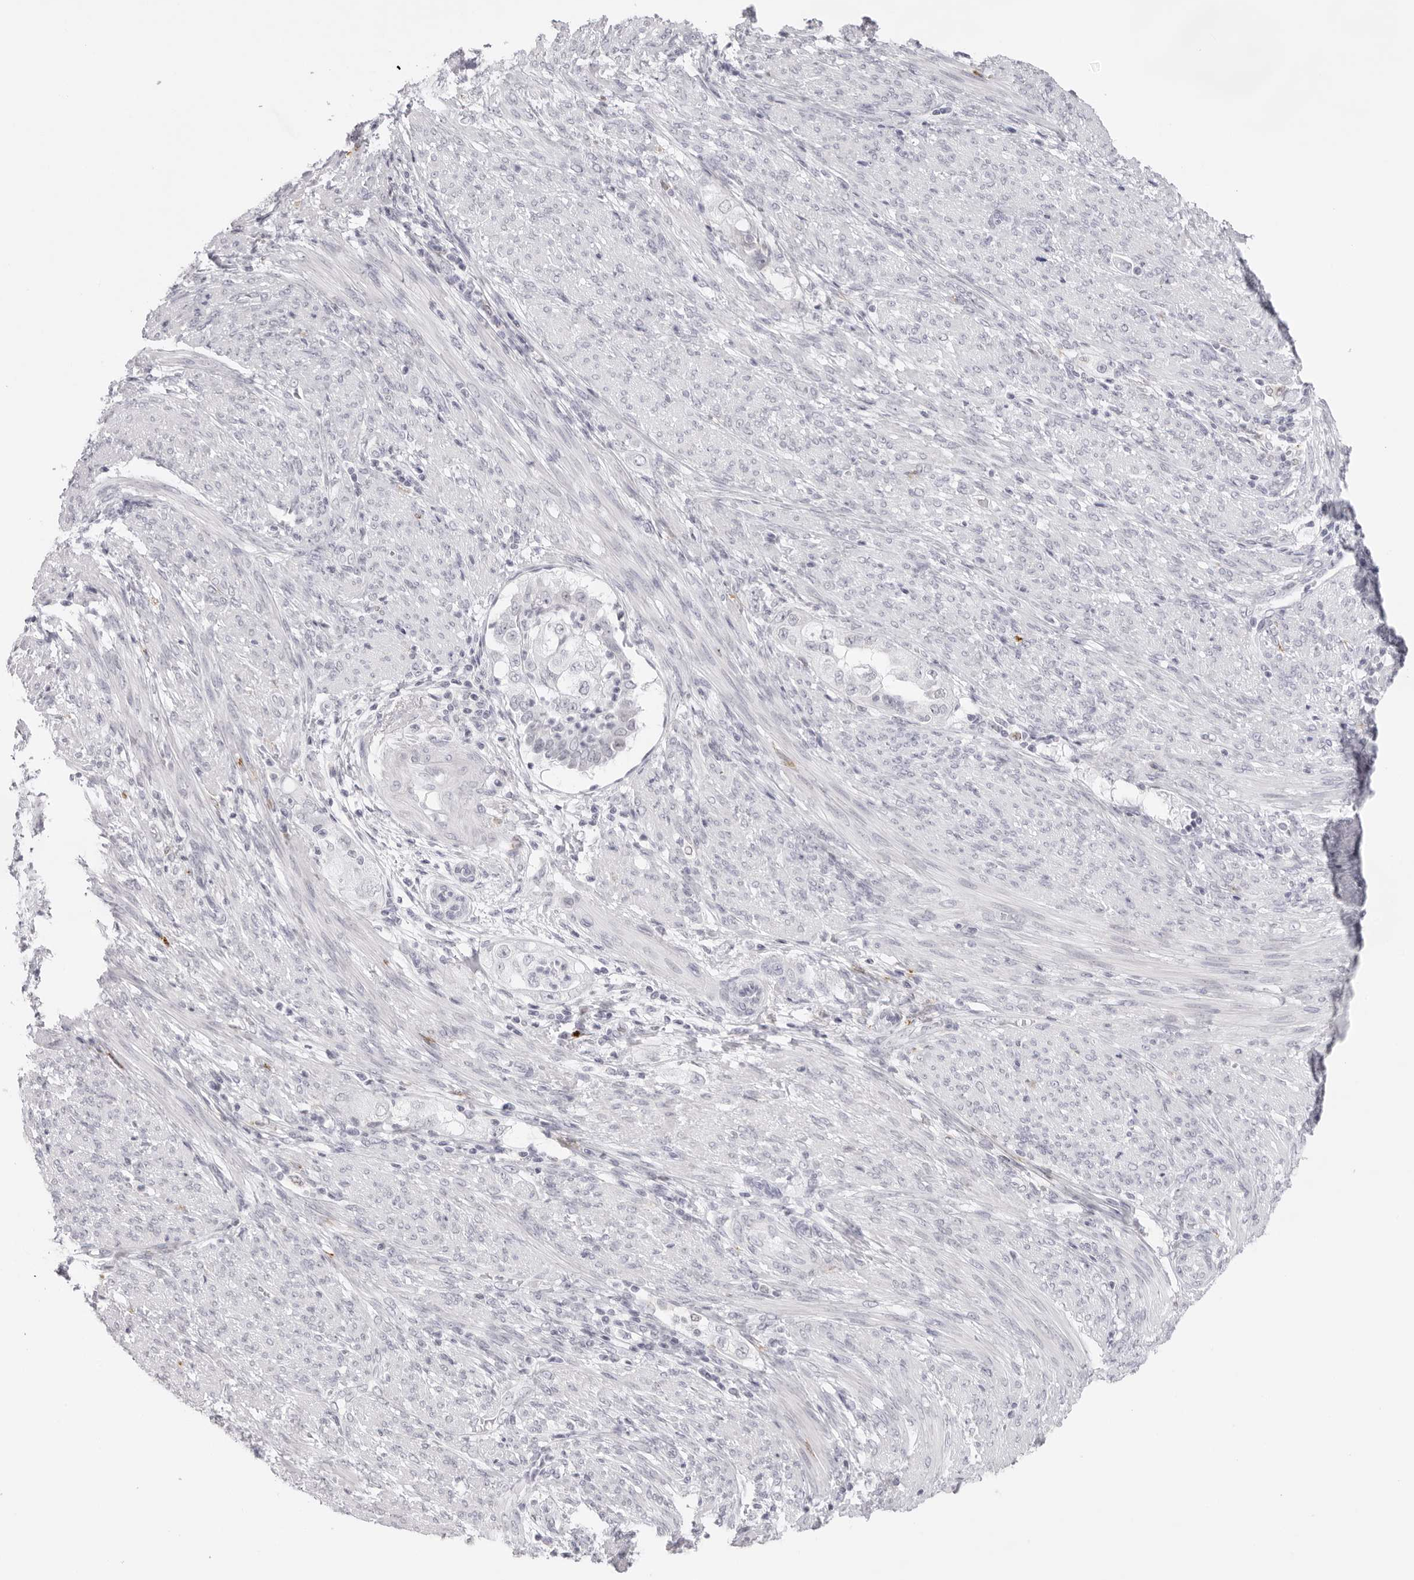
{"staining": {"intensity": "negative", "quantity": "none", "location": "none"}, "tissue": "endometrial cancer", "cell_type": "Tumor cells", "image_type": "cancer", "snomed": [{"axis": "morphology", "description": "Adenocarcinoma, NOS"}, {"axis": "topography", "description": "Endometrium"}], "caption": "This is an immunohistochemistry photomicrograph of endometrial cancer (adenocarcinoma). There is no positivity in tumor cells.", "gene": "KLK12", "patient": {"sex": "female", "age": 85}}